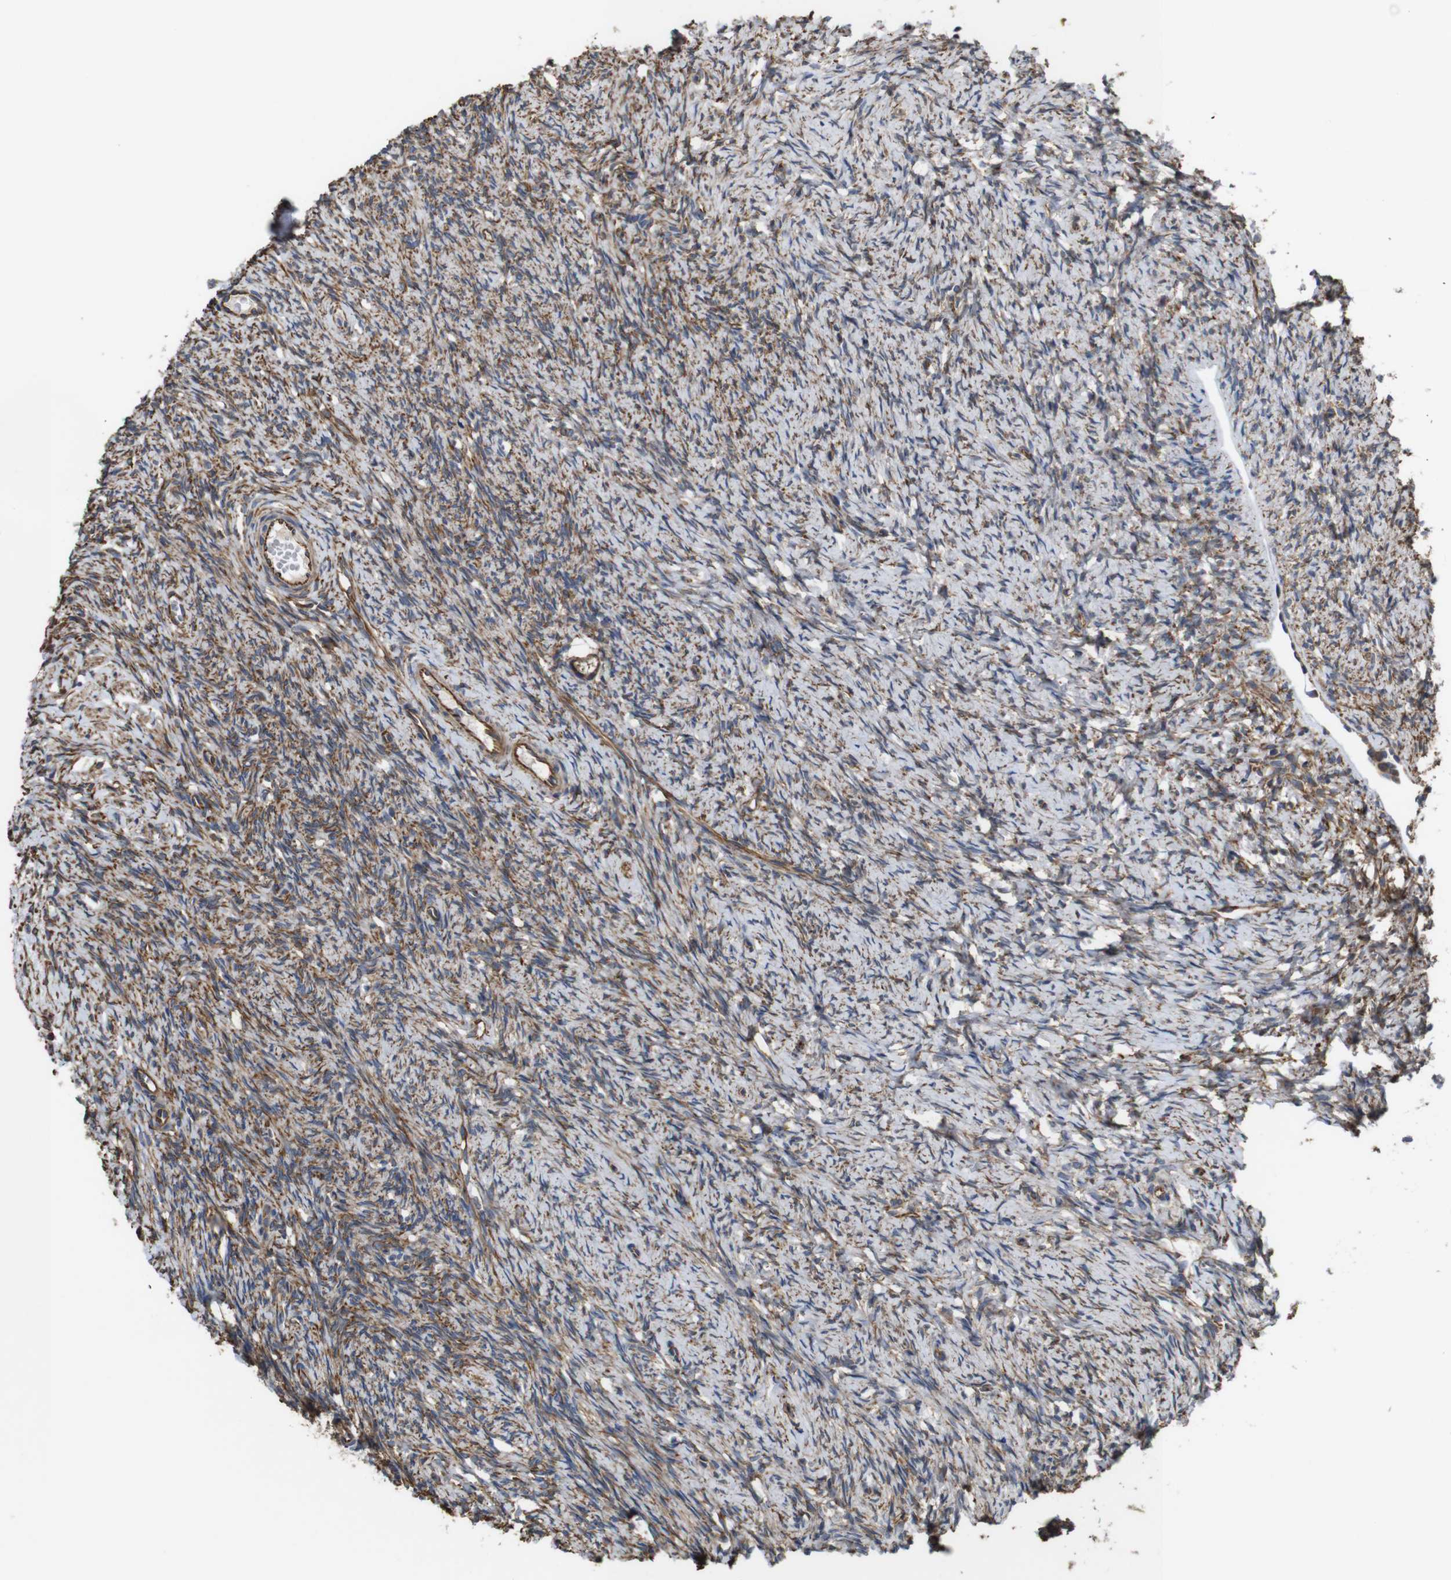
{"staining": {"intensity": "moderate", "quantity": ">75%", "location": "cytoplasmic/membranous"}, "tissue": "ovary", "cell_type": "Ovarian stroma cells", "image_type": "normal", "snomed": [{"axis": "morphology", "description": "Normal tissue, NOS"}, {"axis": "topography", "description": "Ovary"}], "caption": "Ovarian stroma cells display medium levels of moderate cytoplasmic/membranous staining in approximately >75% of cells in unremarkable ovary. The protein of interest is stained brown, and the nuclei are stained in blue (DAB (3,3'-diaminobenzidine) IHC with brightfield microscopy, high magnification).", "gene": "POMK", "patient": {"sex": "female", "age": 33}}